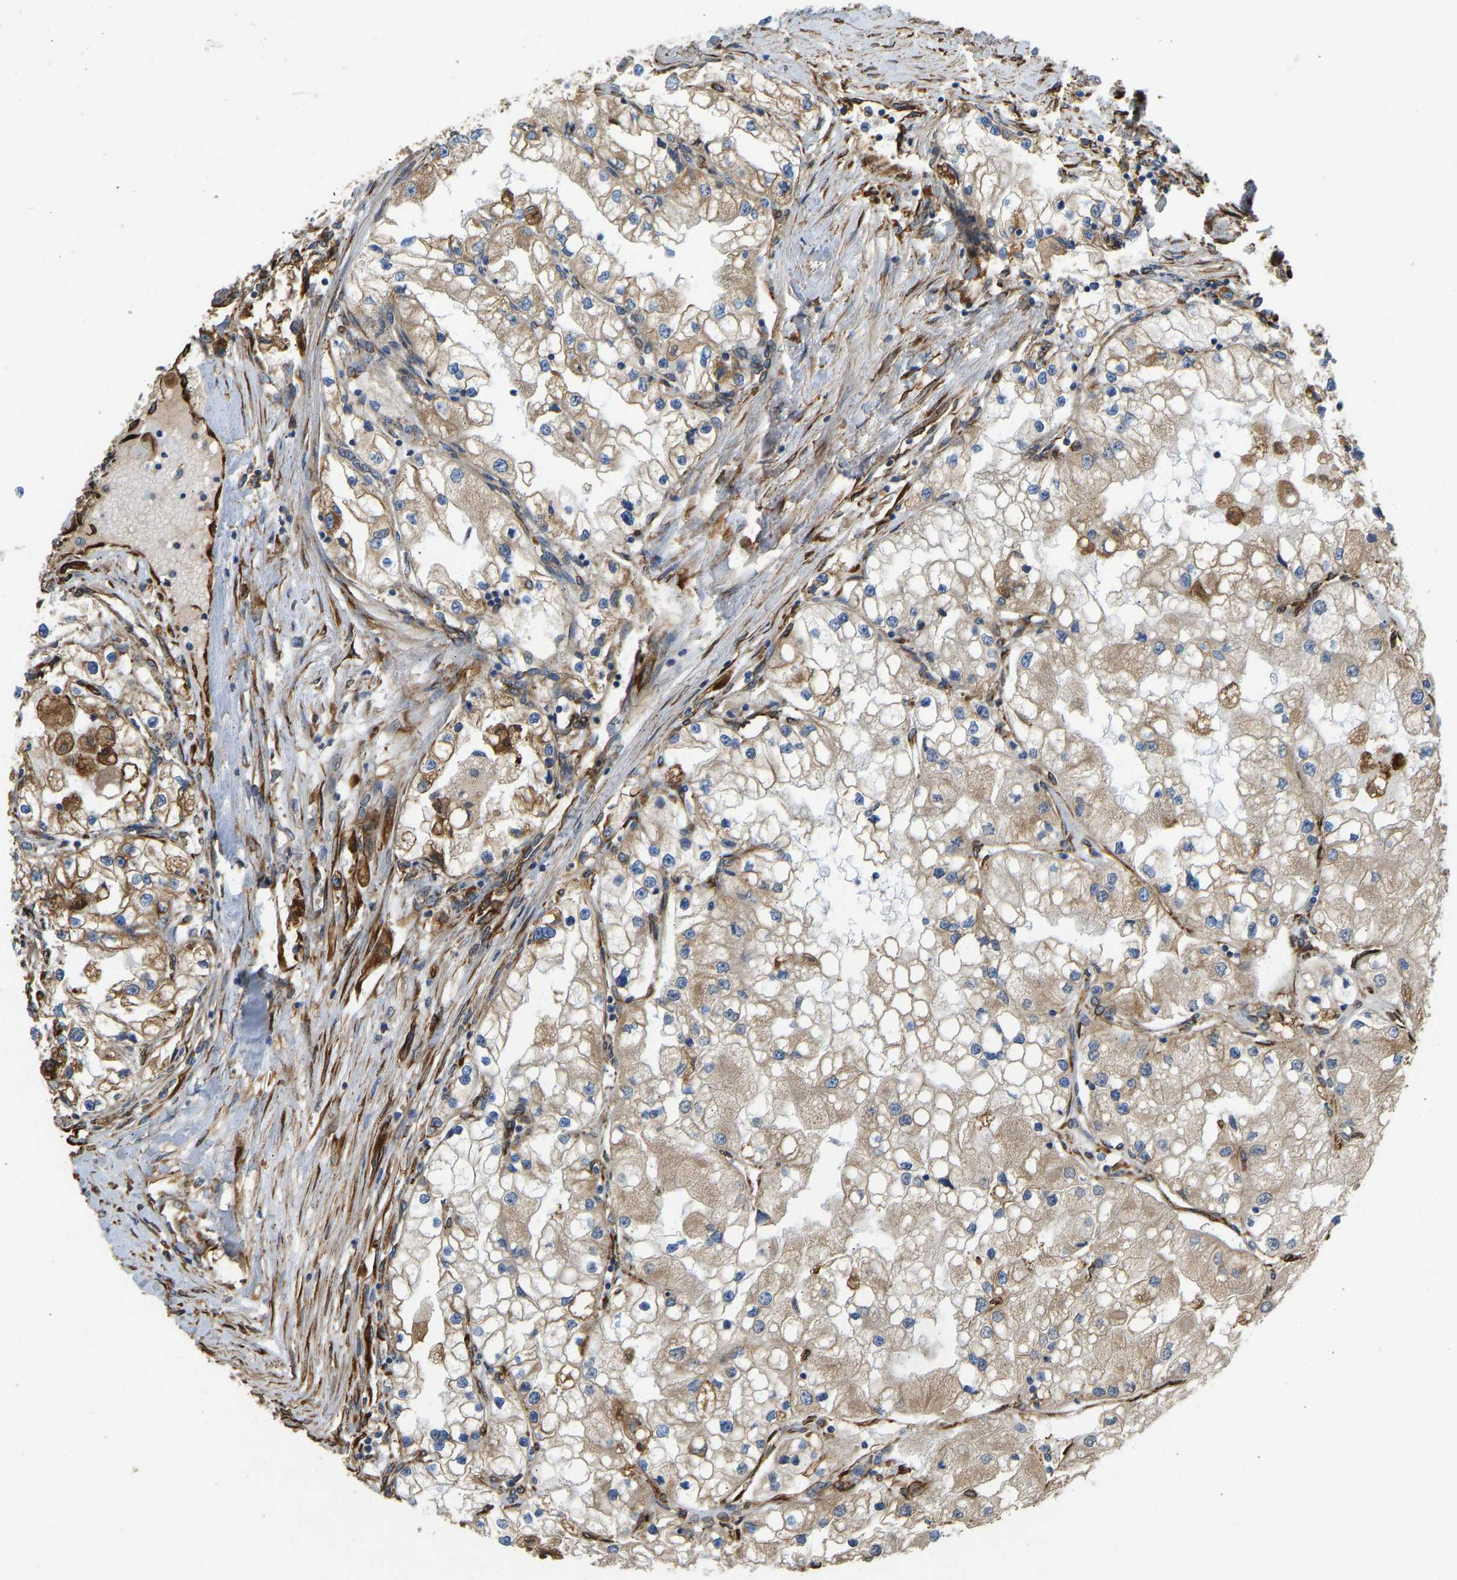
{"staining": {"intensity": "moderate", "quantity": ">75%", "location": "cytoplasmic/membranous"}, "tissue": "renal cancer", "cell_type": "Tumor cells", "image_type": "cancer", "snomed": [{"axis": "morphology", "description": "Adenocarcinoma, NOS"}, {"axis": "topography", "description": "Kidney"}], "caption": "A brown stain highlights moderate cytoplasmic/membranous positivity of a protein in renal cancer (adenocarcinoma) tumor cells.", "gene": "BEX3", "patient": {"sex": "male", "age": 68}}